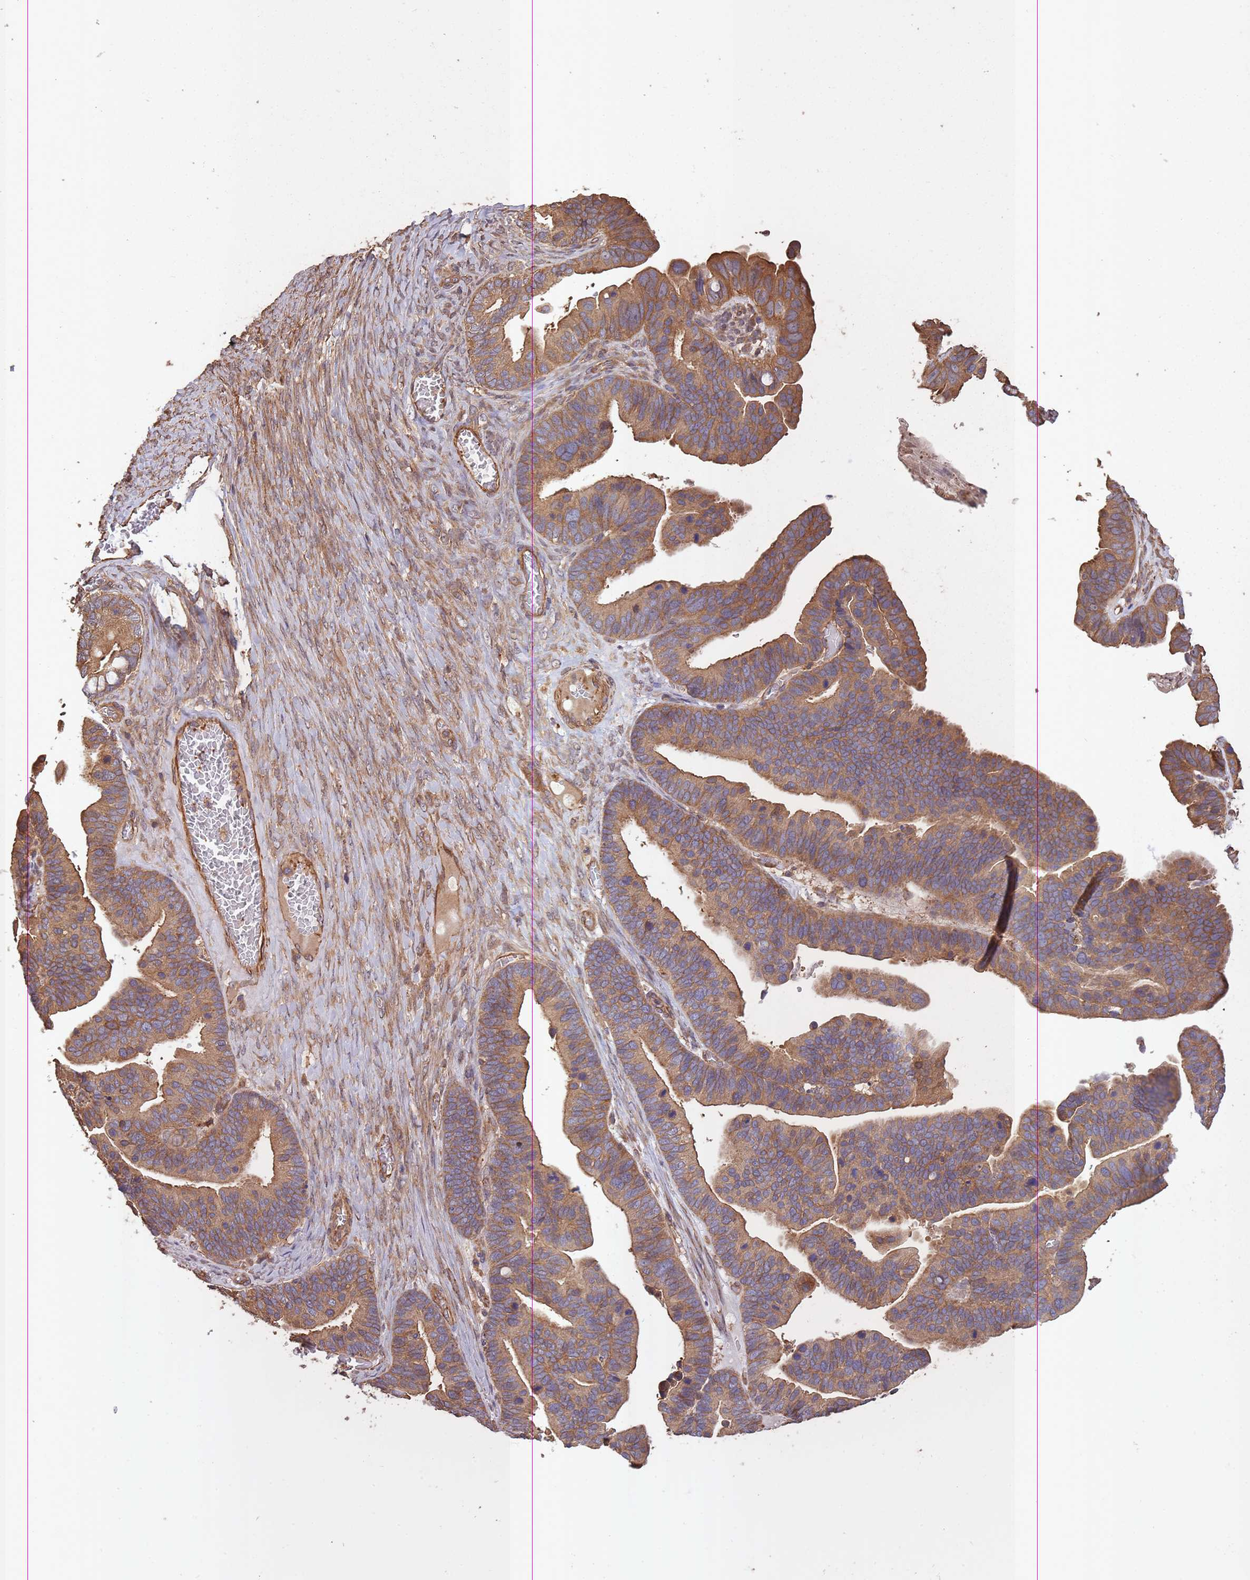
{"staining": {"intensity": "moderate", "quantity": ">75%", "location": "cytoplasmic/membranous"}, "tissue": "ovarian cancer", "cell_type": "Tumor cells", "image_type": "cancer", "snomed": [{"axis": "morphology", "description": "Cystadenocarcinoma, serous, NOS"}, {"axis": "topography", "description": "Ovary"}], "caption": "IHC of ovarian cancer displays medium levels of moderate cytoplasmic/membranous positivity in approximately >75% of tumor cells.", "gene": "ARMH3", "patient": {"sex": "female", "age": 56}}